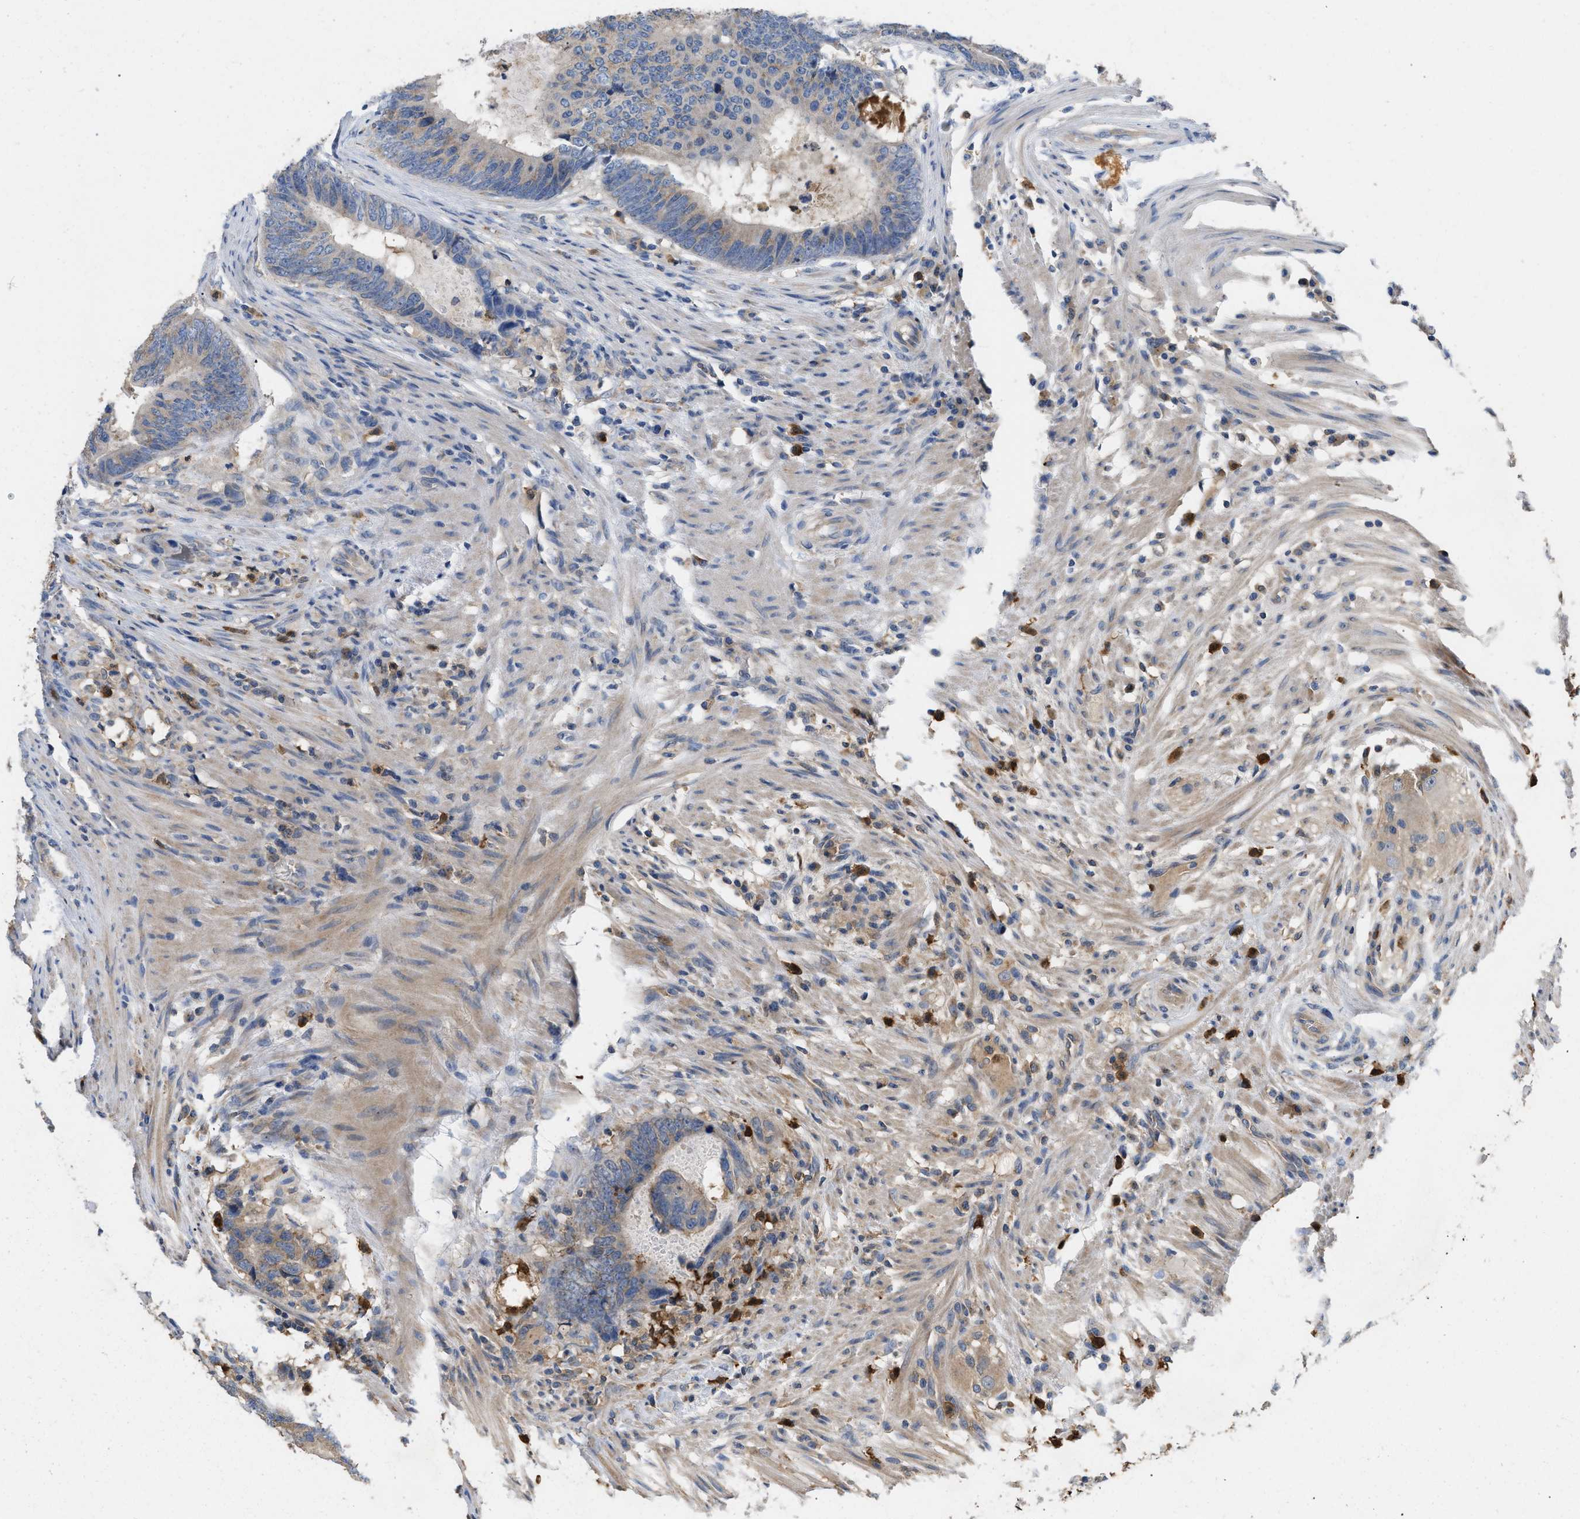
{"staining": {"intensity": "weak", "quantity": ">75%", "location": "cytoplasmic/membranous"}, "tissue": "colorectal cancer", "cell_type": "Tumor cells", "image_type": "cancer", "snomed": [{"axis": "morphology", "description": "Adenocarcinoma, NOS"}, {"axis": "topography", "description": "Colon"}], "caption": "A photomicrograph of adenocarcinoma (colorectal) stained for a protein displays weak cytoplasmic/membranous brown staining in tumor cells.", "gene": "RNF216", "patient": {"sex": "male", "age": 56}}